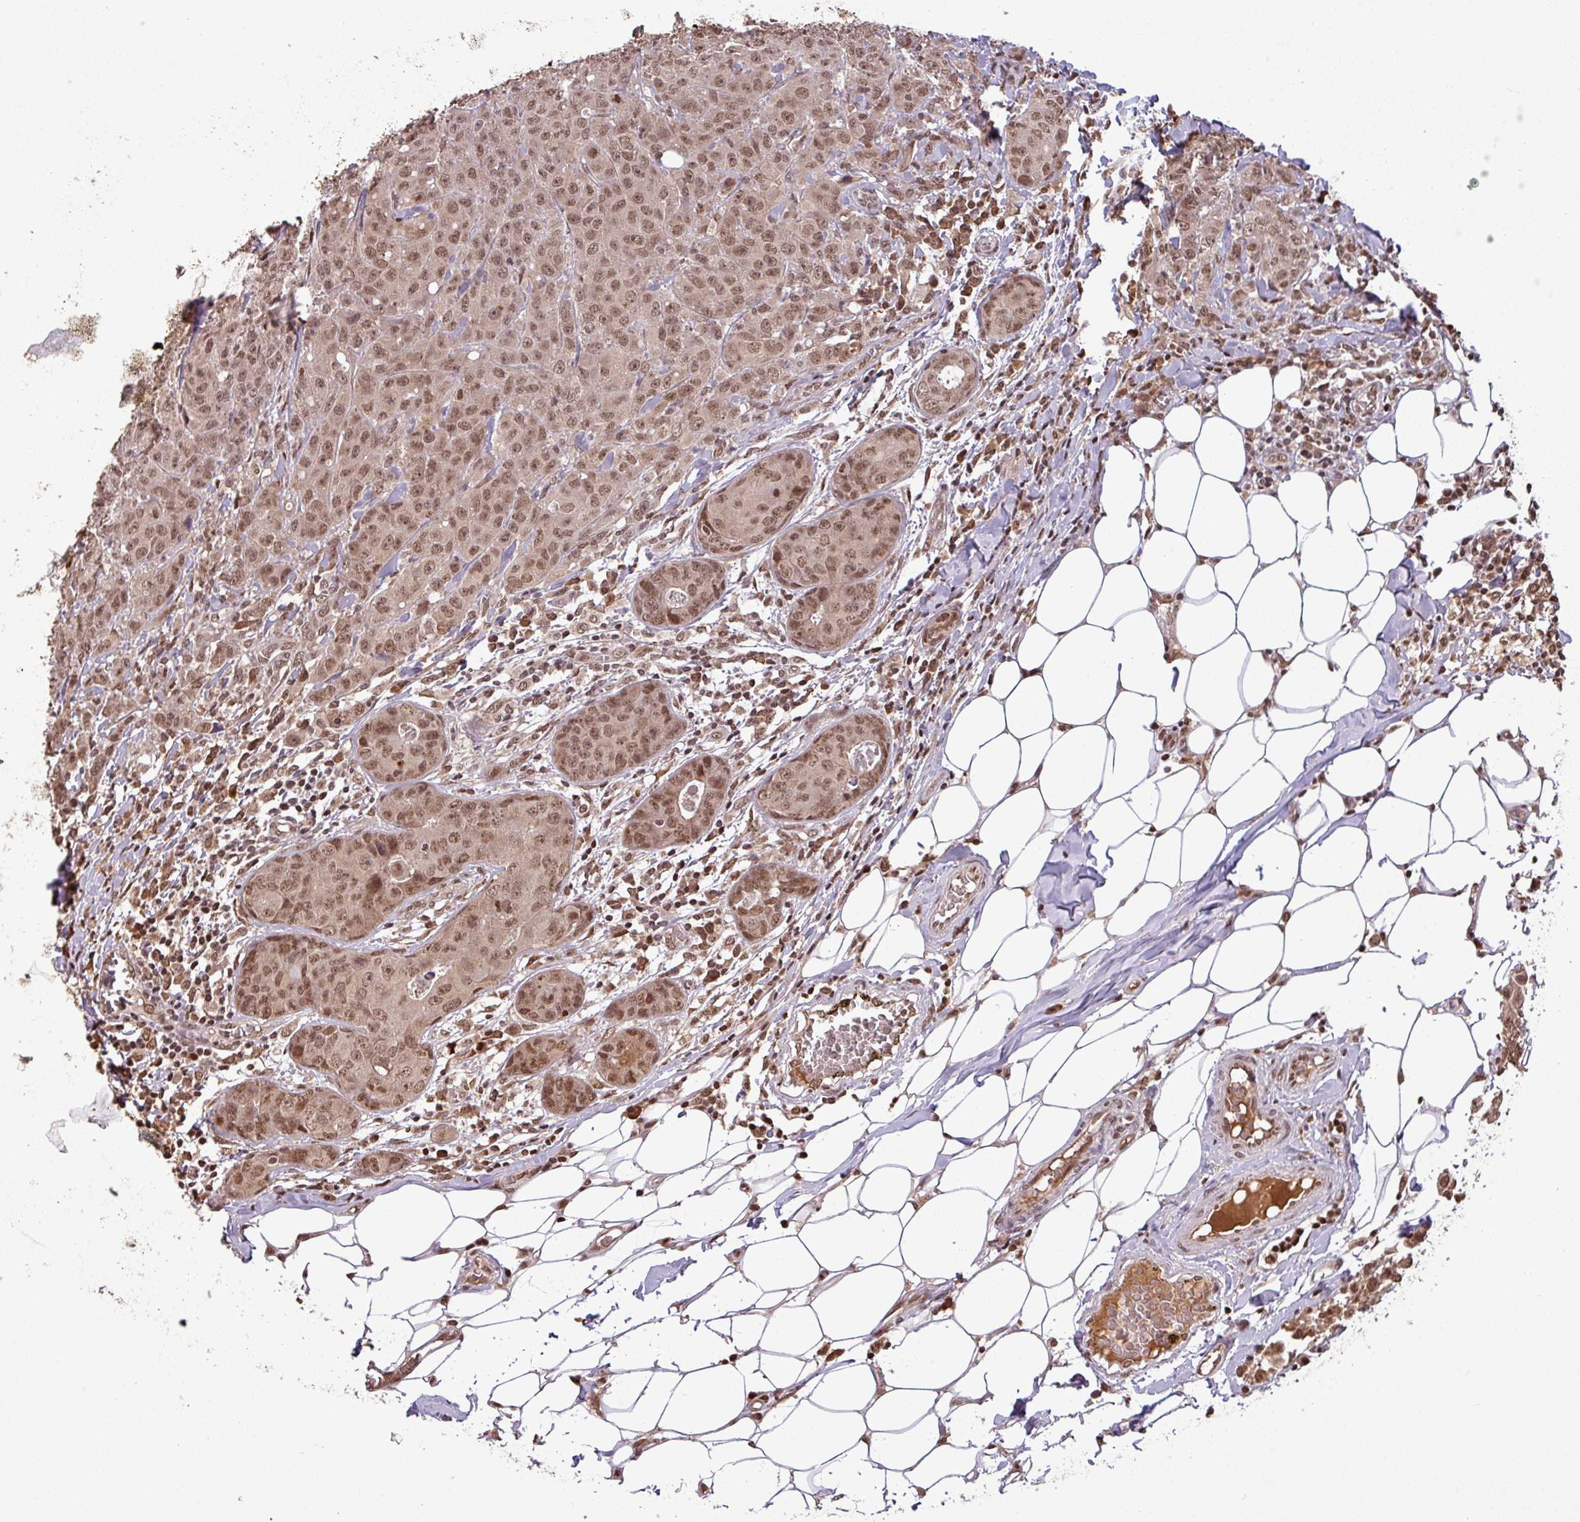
{"staining": {"intensity": "moderate", "quantity": ">75%", "location": "nuclear"}, "tissue": "breast cancer", "cell_type": "Tumor cells", "image_type": "cancer", "snomed": [{"axis": "morphology", "description": "Duct carcinoma"}, {"axis": "topography", "description": "Breast"}], "caption": "An immunohistochemistry image of neoplastic tissue is shown. Protein staining in brown highlights moderate nuclear positivity in breast cancer (intraductal carcinoma) within tumor cells.", "gene": "NOB1", "patient": {"sex": "female", "age": 43}}